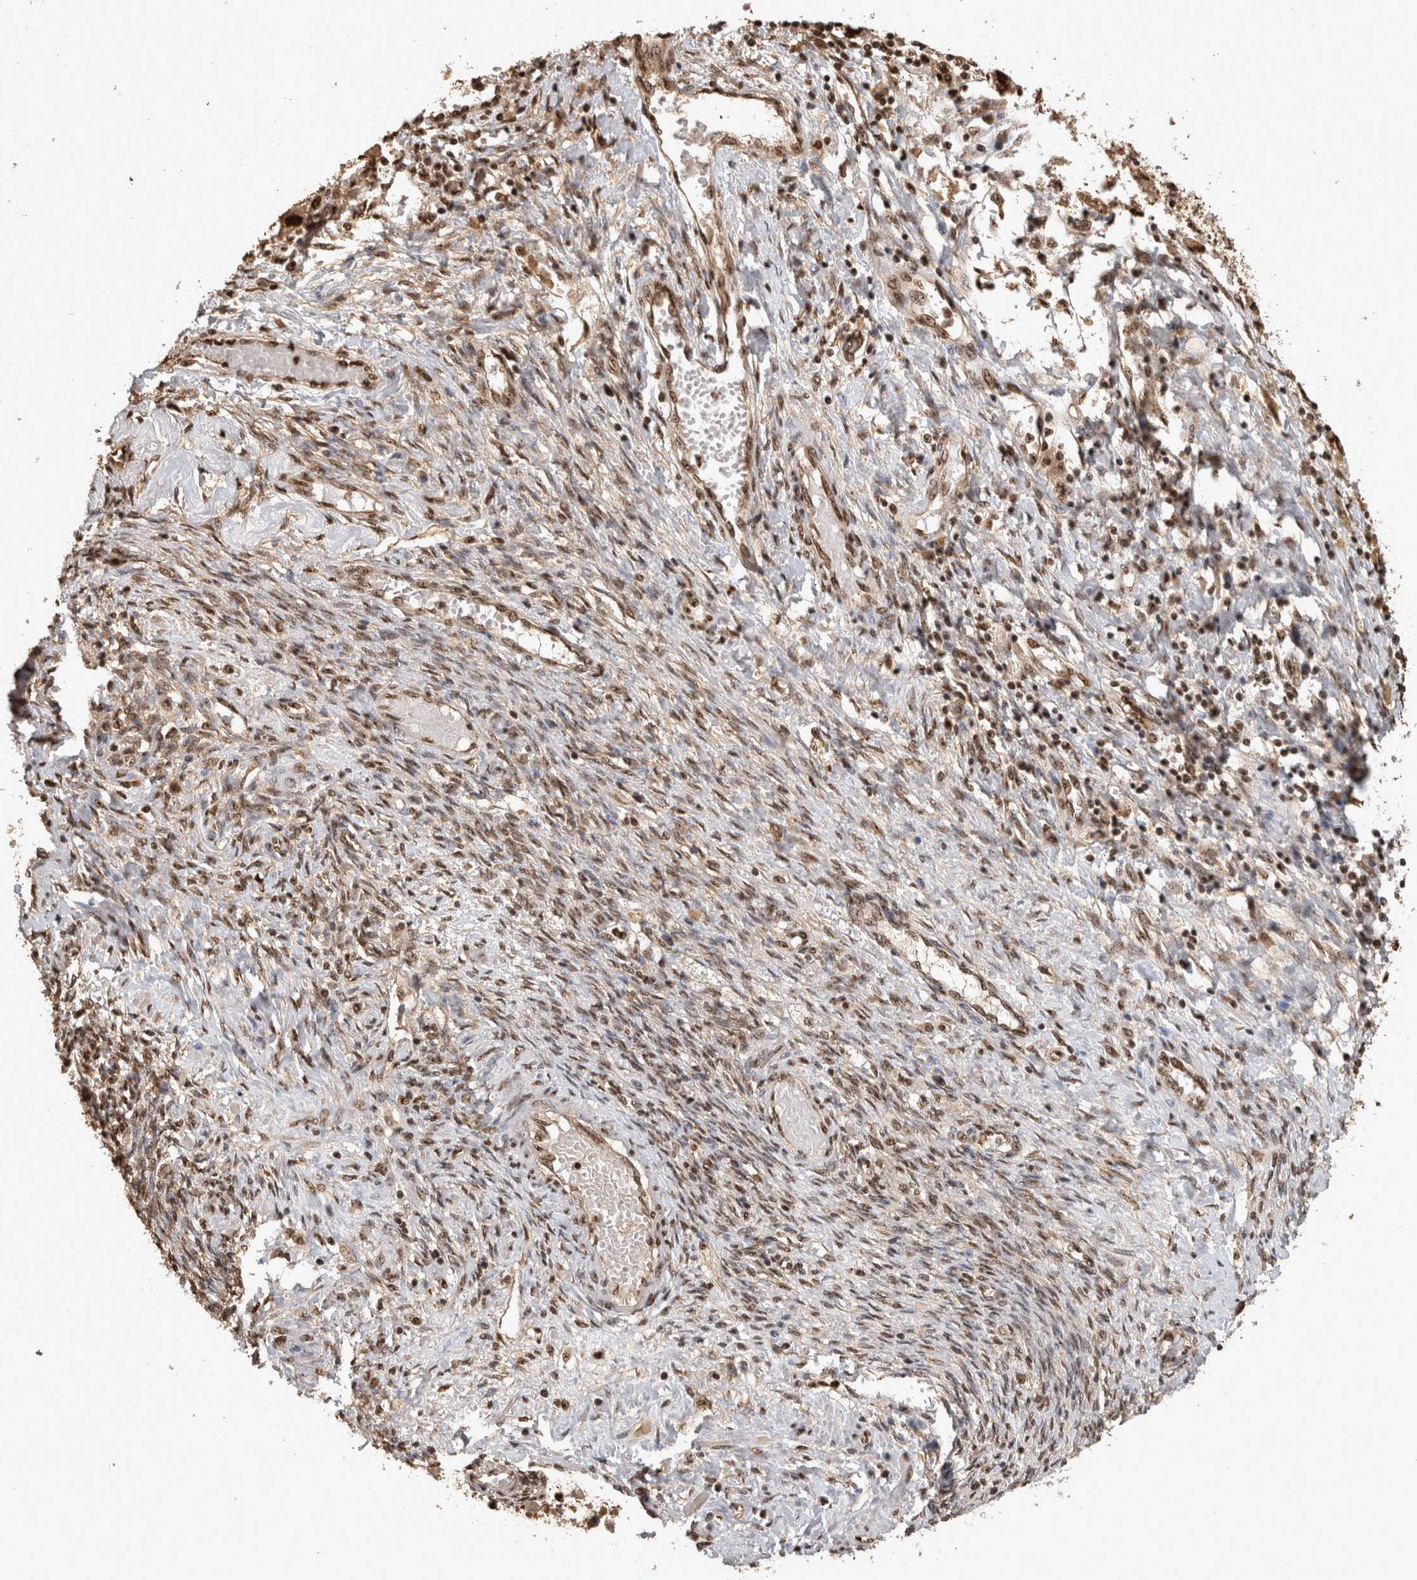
{"staining": {"intensity": "strong", "quantity": ">75%", "location": "nuclear"}, "tissue": "ovarian cancer", "cell_type": "Tumor cells", "image_type": "cancer", "snomed": [{"axis": "morphology", "description": "Carcinoma, NOS"}, {"axis": "morphology", "description": "Cystadenocarcinoma, serous, NOS"}, {"axis": "topography", "description": "Ovary"}], "caption": "Immunohistochemical staining of ovarian cancer shows high levels of strong nuclear expression in approximately >75% of tumor cells.", "gene": "RAD50", "patient": {"sex": "female", "age": 69}}